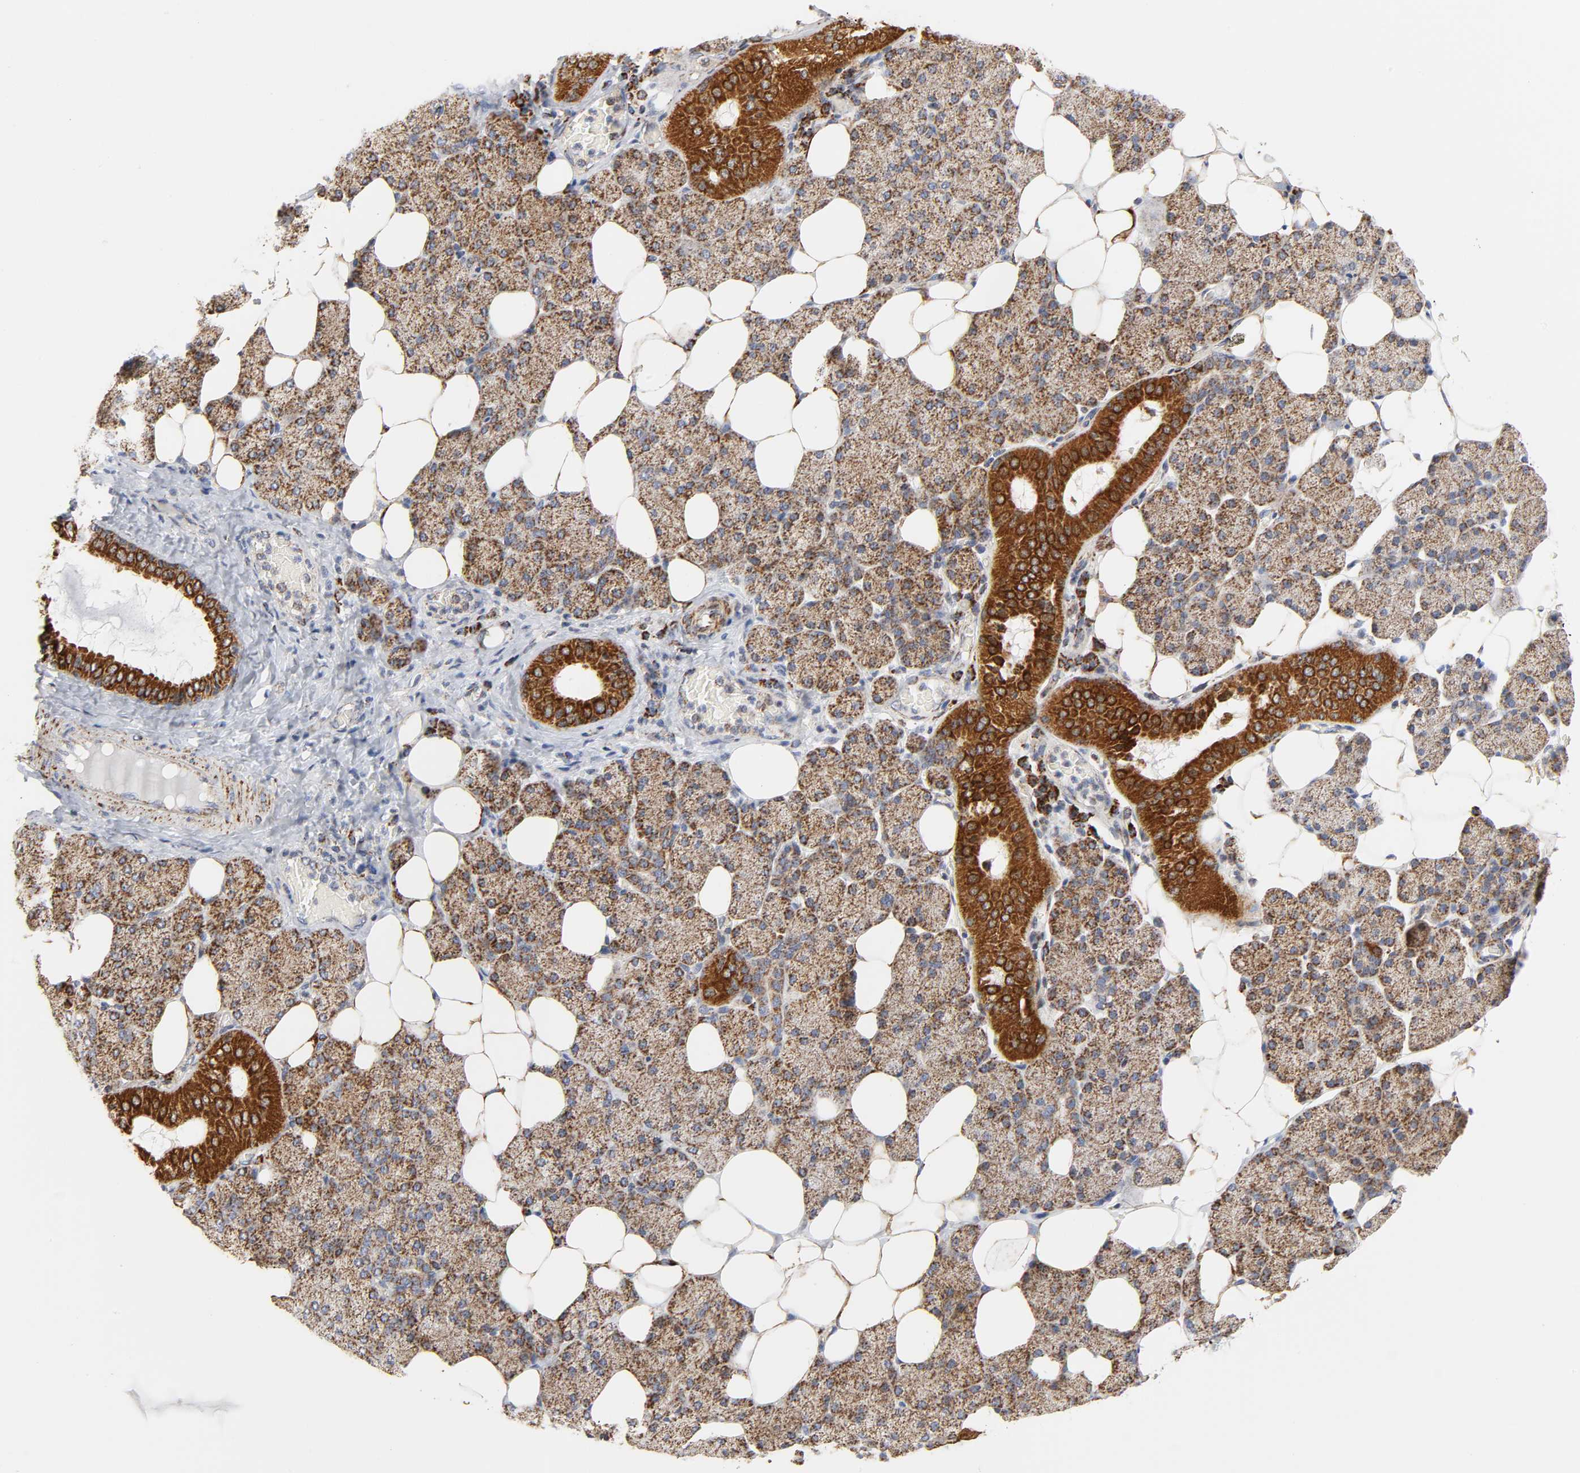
{"staining": {"intensity": "strong", "quantity": ">75%", "location": "cytoplasmic/membranous"}, "tissue": "salivary gland", "cell_type": "Glandular cells", "image_type": "normal", "snomed": [{"axis": "morphology", "description": "Normal tissue, NOS"}, {"axis": "topography", "description": "Lymph node"}, {"axis": "topography", "description": "Salivary gland"}], "caption": "Immunohistochemistry of normal salivary gland demonstrates high levels of strong cytoplasmic/membranous expression in approximately >75% of glandular cells. (IHC, brightfield microscopy, high magnification).", "gene": "CYCS", "patient": {"sex": "male", "age": 8}}